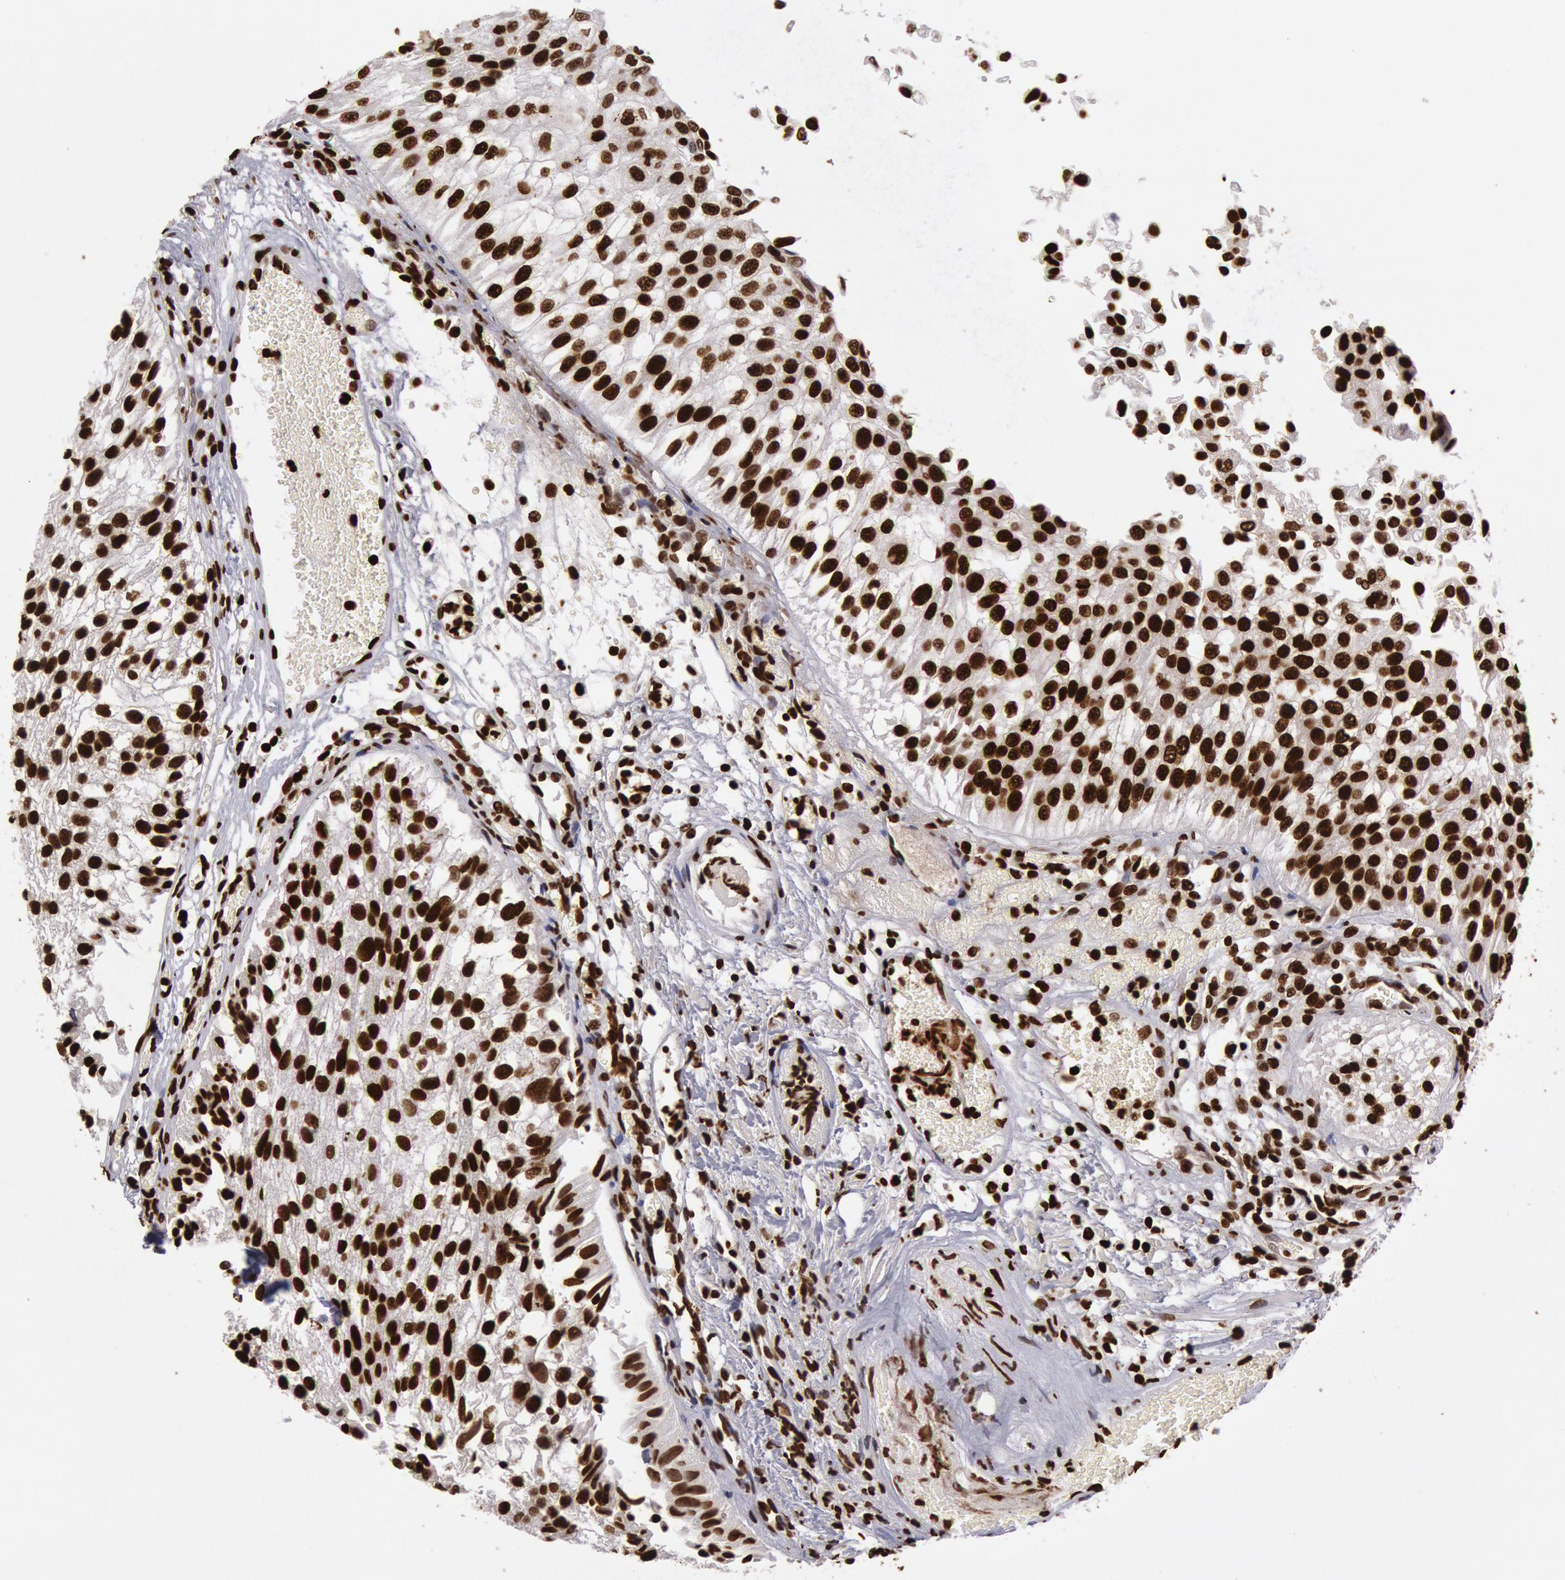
{"staining": {"intensity": "strong", "quantity": ">75%", "location": "nuclear"}, "tissue": "urothelial cancer", "cell_type": "Tumor cells", "image_type": "cancer", "snomed": [{"axis": "morphology", "description": "Urothelial carcinoma, Low grade"}, {"axis": "topography", "description": "Urinary bladder"}], "caption": "Immunohistochemistry photomicrograph of urothelial carcinoma (low-grade) stained for a protein (brown), which displays high levels of strong nuclear expression in about >75% of tumor cells.", "gene": "H3-4", "patient": {"sex": "female", "age": 89}}